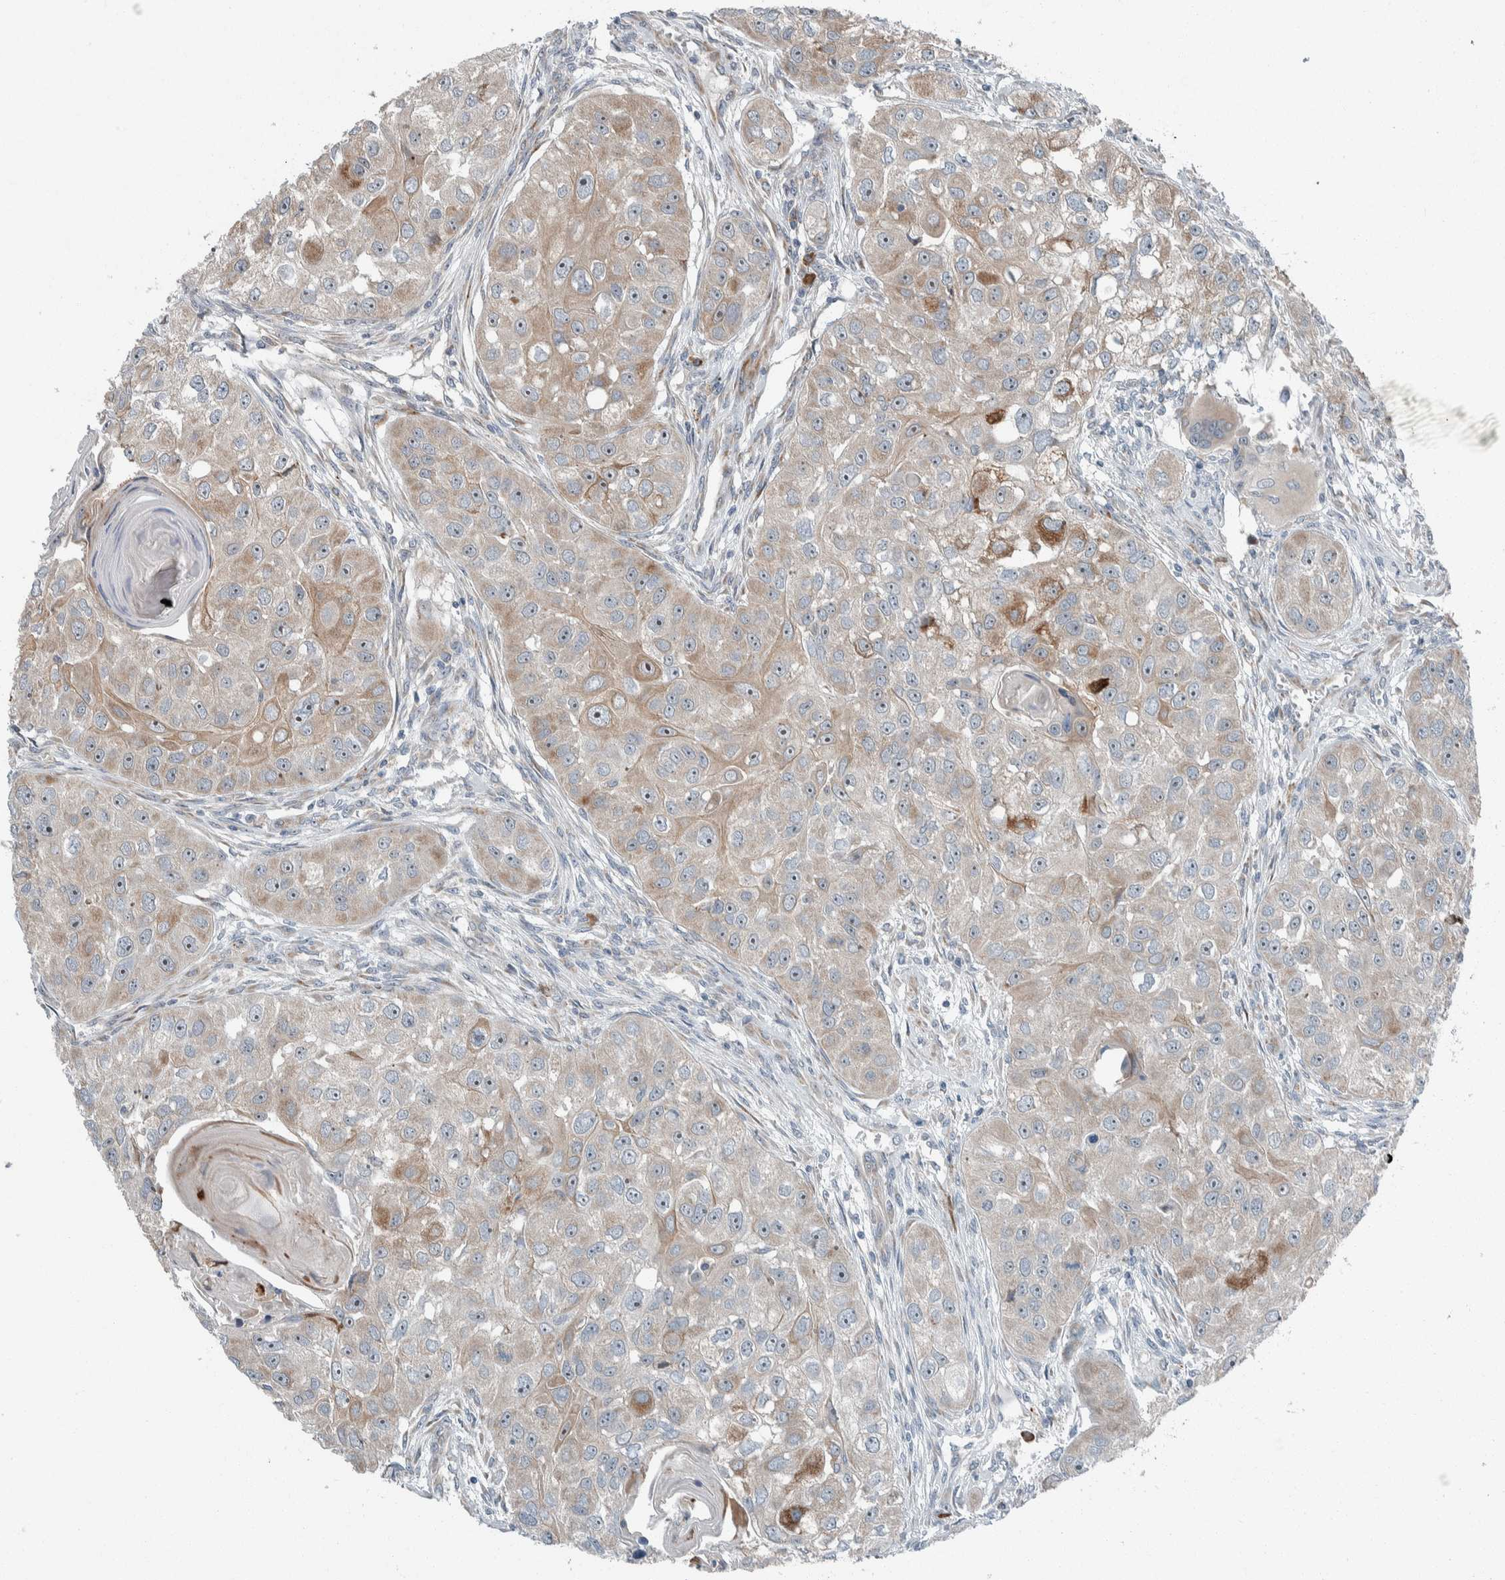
{"staining": {"intensity": "weak", "quantity": "<25%", "location": "cytoplasmic/membranous"}, "tissue": "head and neck cancer", "cell_type": "Tumor cells", "image_type": "cancer", "snomed": [{"axis": "morphology", "description": "Normal tissue, NOS"}, {"axis": "morphology", "description": "Squamous cell carcinoma, NOS"}, {"axis": "topography", "description": "Skeletal muscle"}, {"axis": "topography", "description": "Head-Neck"}], "caption": "IHC of head and neck squamous cell carcinoma reveals no expression in tumor cells.", "gene": "USP25", "patient": {"sex": "male", "age": 51}}